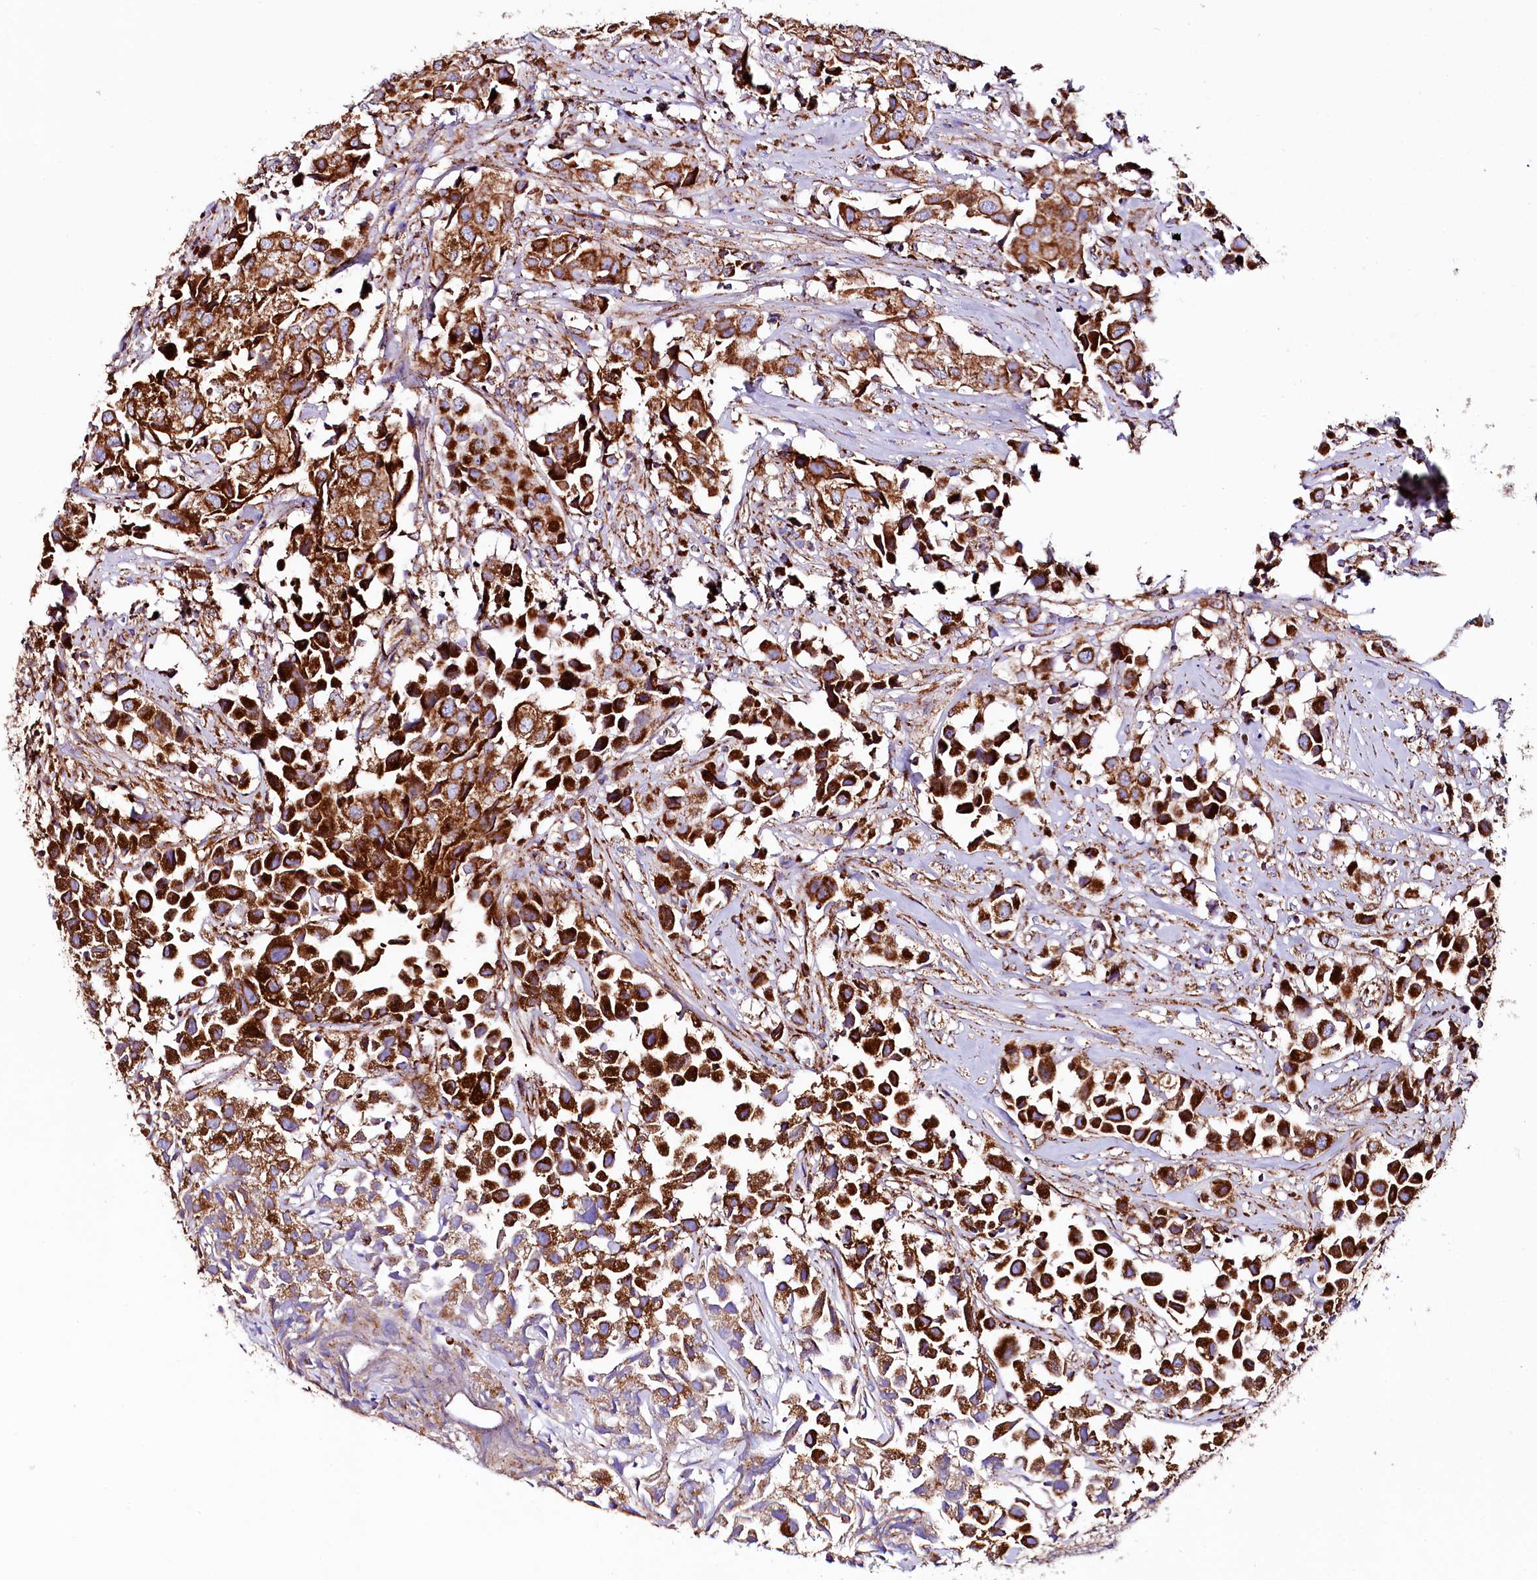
{"staining": {"intensity": "strong", "quantity": ">75%", "location": "cytoplasmic/membranous"}, "tissue": "urothelial cancer", "cell_type": "Tumor cells", "image_type": "cancer", "snomed": [{"axis": "morphology", "description": "Urothelial carcinoma, High grade"}, {"axis": "topography", "description": "Urinary bladder"}], "caption": "Urothelial cancer stained with DAB immunohistochemistry (IHC) shows high levels of strong cytoplasmic/membranous positivity in about >75% of tumor cells.", "gene": "APLP2", "patient": {"sex": "female", "age": 75}}